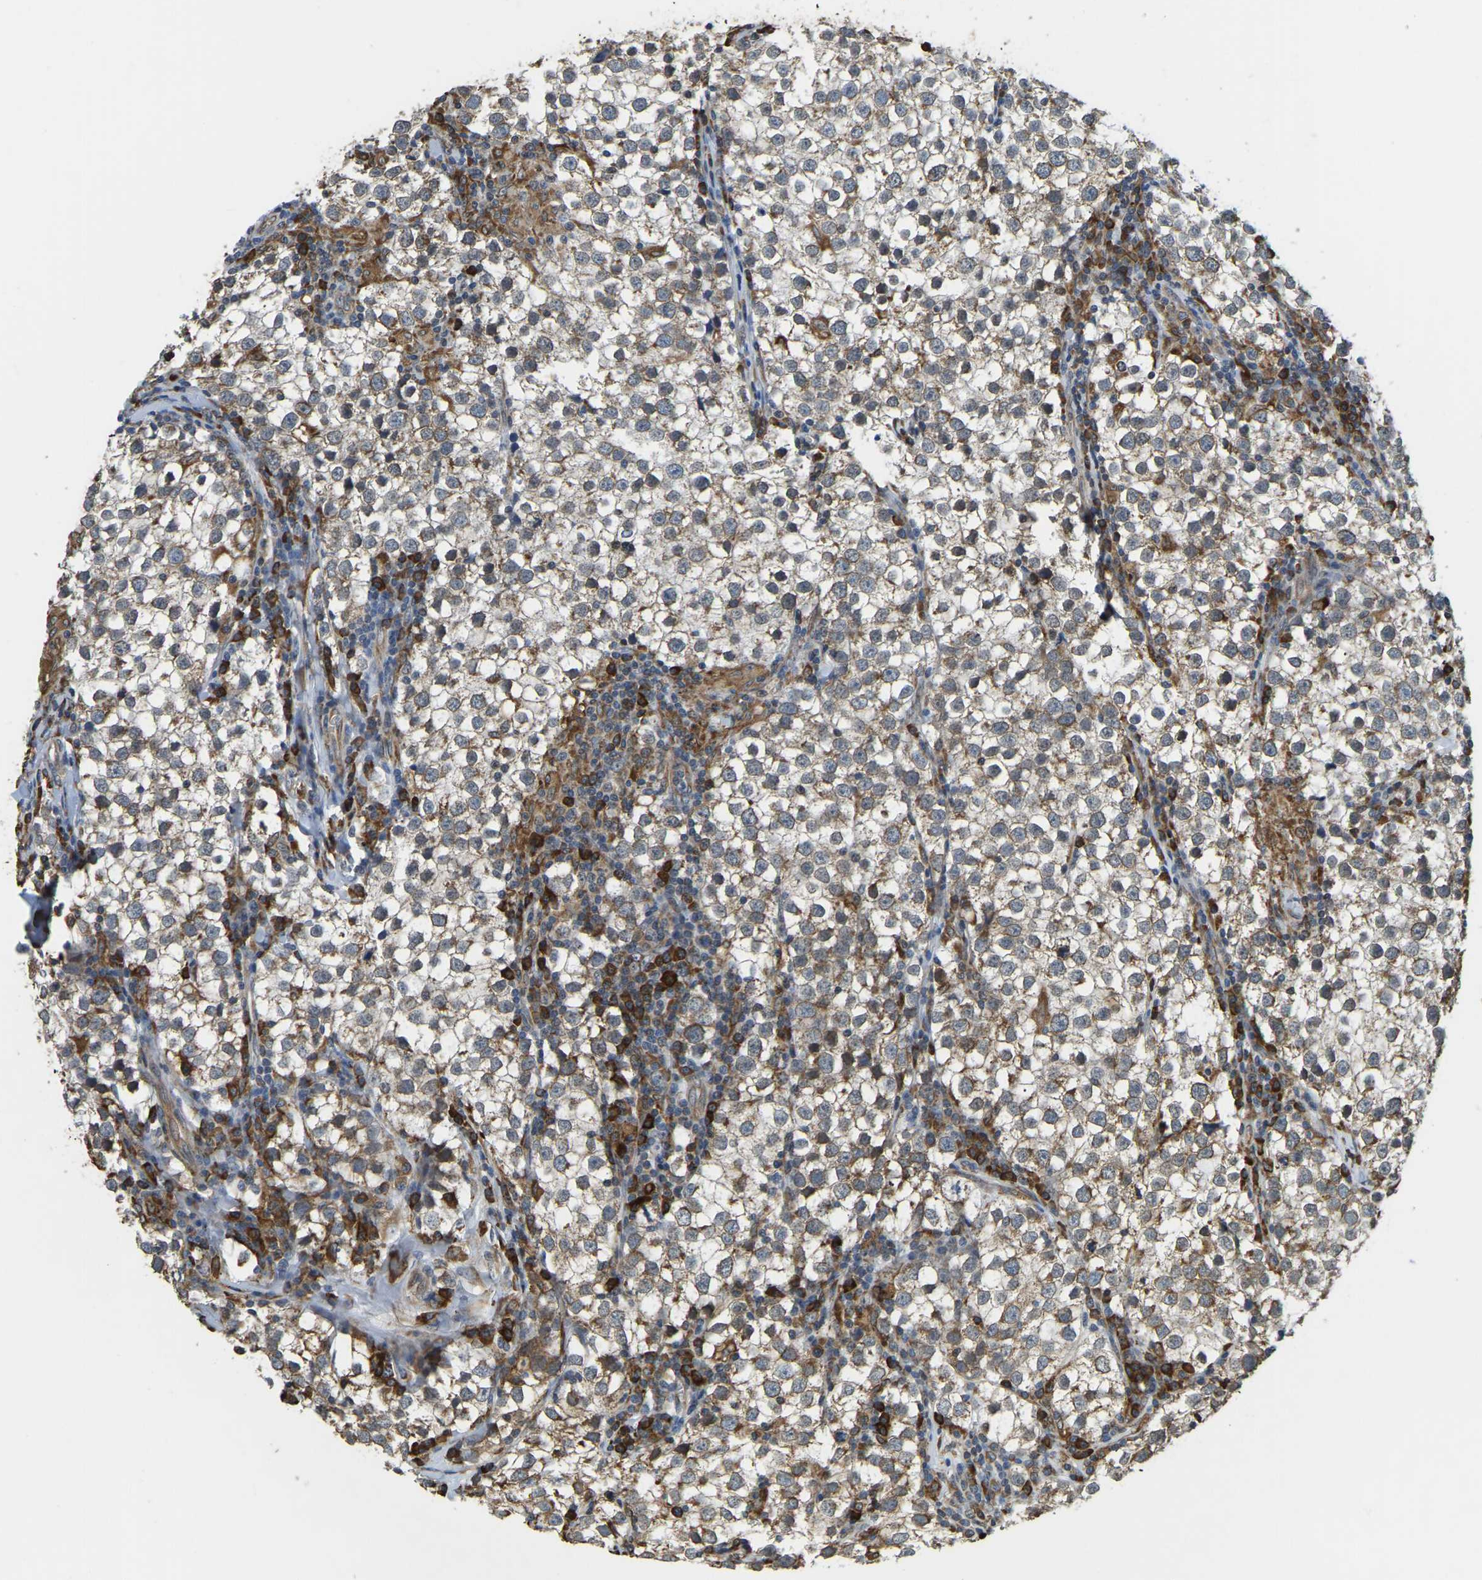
{"staining": {"intensity": "weak", "quantity": ">75%", "location": "cytoplasmic/membranous"}, "tissue": "testis cancer", "cell_type": "Tumor cells", "image_type": "cancer", "snomed": [{"axis": "morphology", "description": "Seminoma, NOS"}, {"axis": "morphology", "description": "Carcinoma, Embryonal, NOS"}, {"axis": "topography", "description": "Testis"}], "caption": "Immunohistochemistry (IHC) histopathology image of testis embryonal carcinoma stained for a protein (brown), which displays low levels of weak cytoplasmic/membranous positivity in approximately >75% of tumor cells.", "gene": "RNF115", "patient": {"sex": "male", "age": 36}}